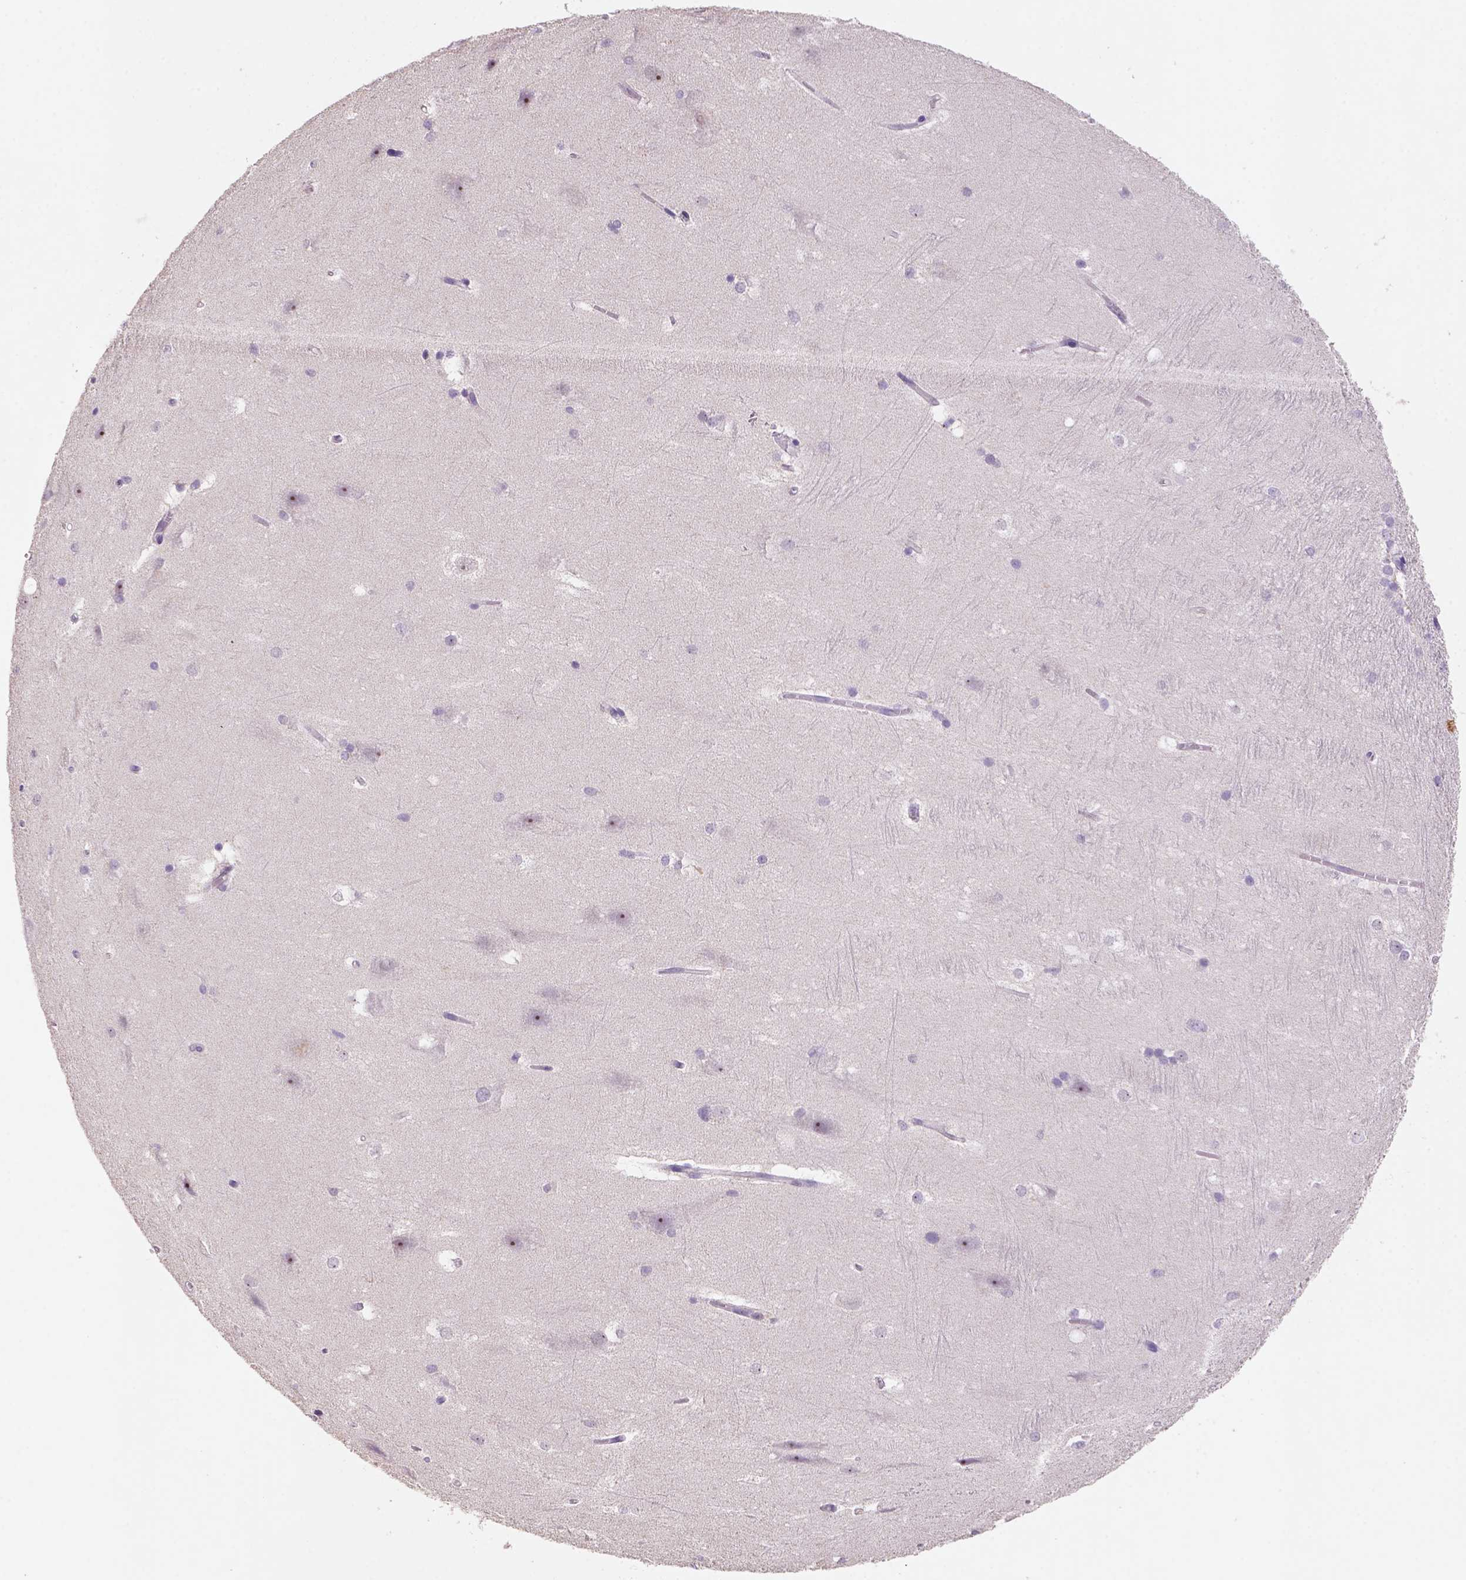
{"staining": {"intensity": "weak", "quantity": "<25%", "location": "nuclear"}, "tissue": "hippocampus", "cell_type": "Glial cells", "image_type": "normal", "snomed": [{"axis": "morphology", "description": "Normal tissue, NOS"}, {"axis": "topography", "description": "Cerebral cortex"}, {"axis": "topography", "description": "Hippocampus"}], "caption": "Immunohistochemistry (IHC) histopathology image of normal hippocampus: human hippocampus stained with DAB reveals no significant protein staining in glial cells.", "gene": "SCML4", "patient": {"sex": "female", "age": 19}}